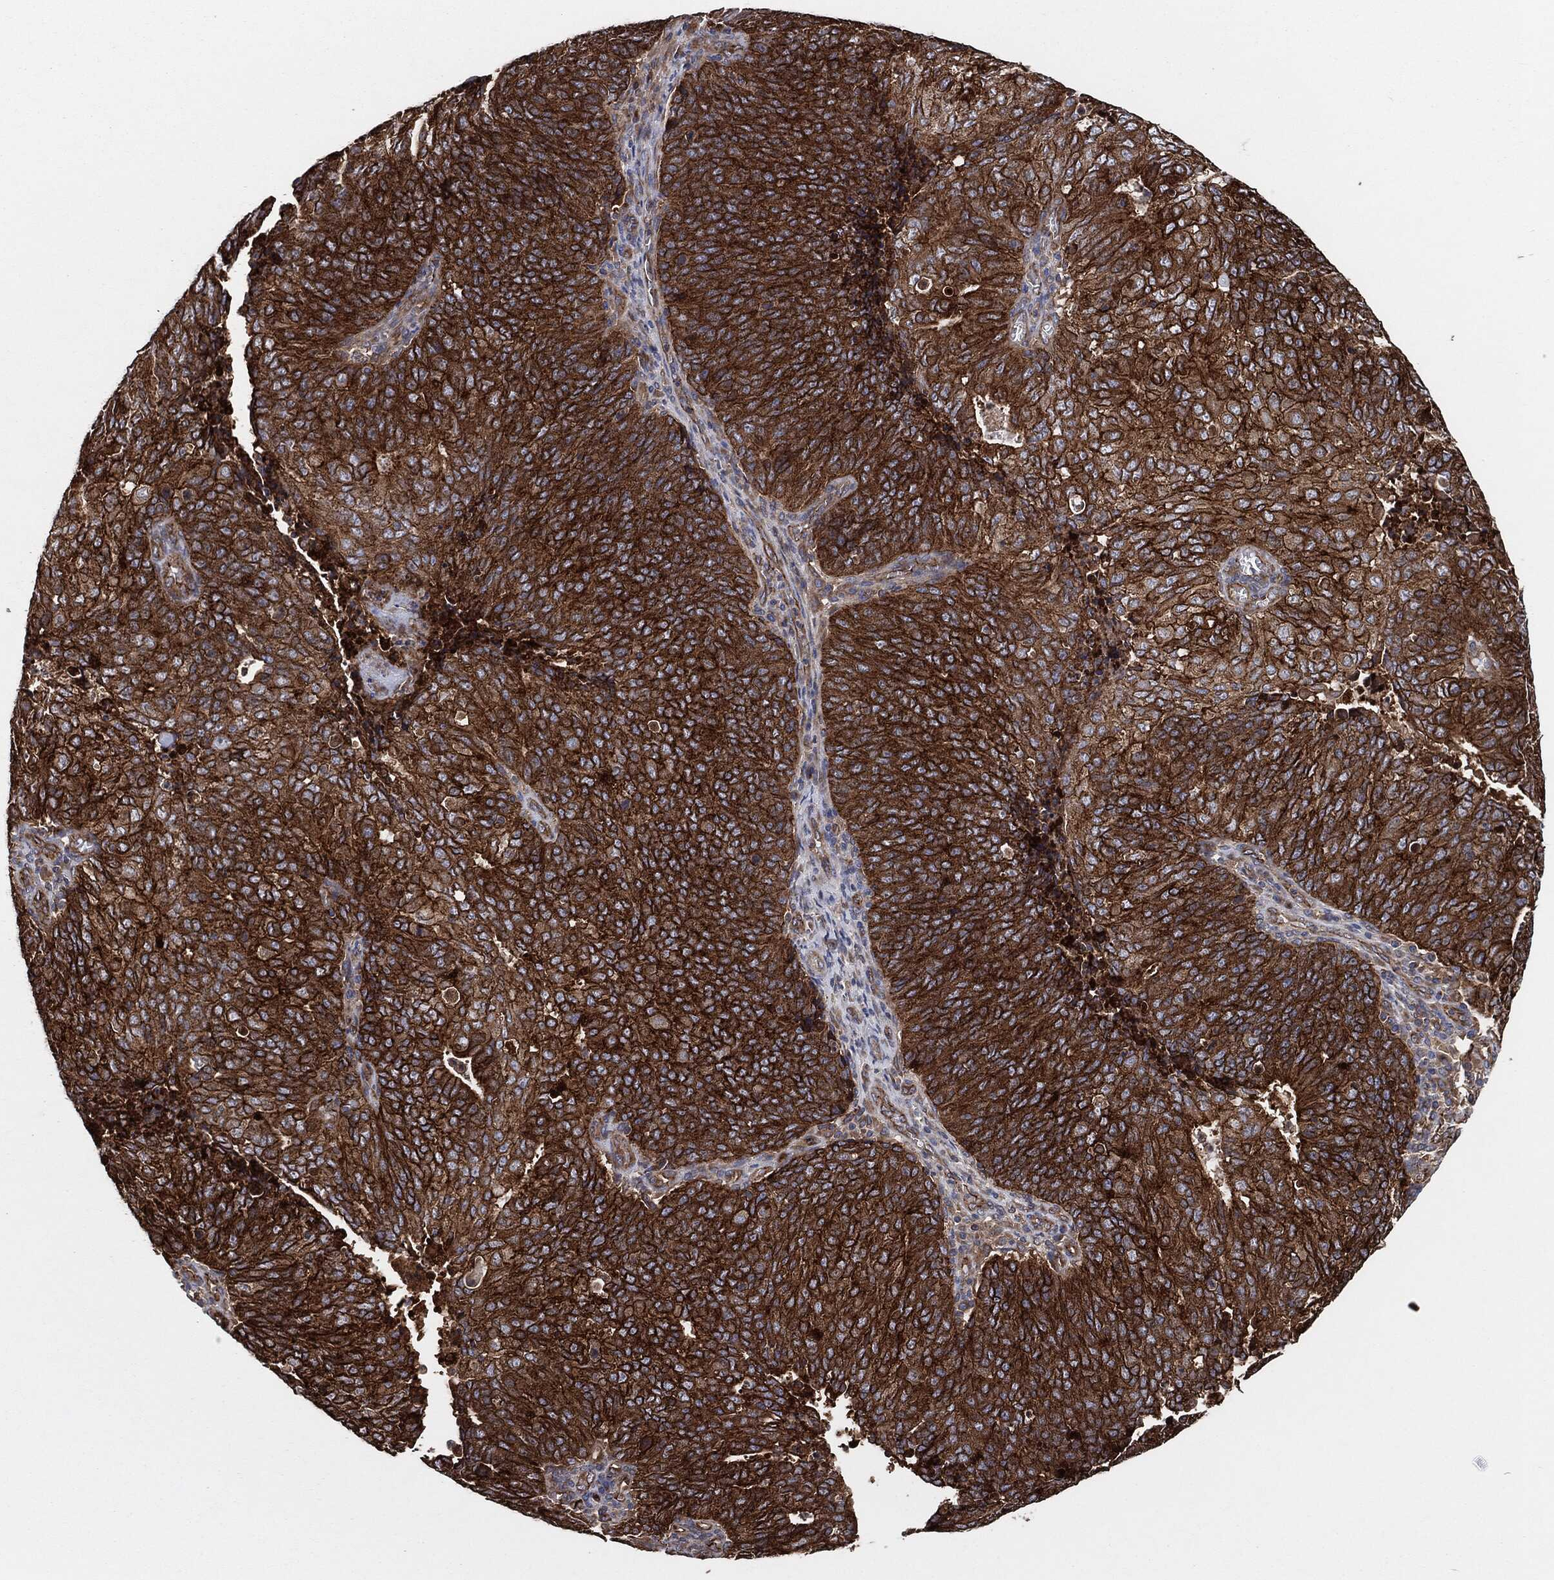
{"staining": {"intensity": "strong", "quantity": ">75%", "location": "cytoplasmic/membranous"}, "tissue": "endometrial cancer", "cell_type": "Tumor cells", "image_type": "cancer", "snomed": [{"axis": "morphology", "description": "Adenocarcinoma, NOS"}, {"axis": "topography", "description": "Endometrium"}], "caption": "High-power microscopy captured an IHC image of endometrial cancer (adenocarcinoma), revealing strong cytoplasmic/membranous expression in approximately >75% of tumor cells.", "gene": "CTNNA1", "patient": {"sex": "female", "age": 82}}